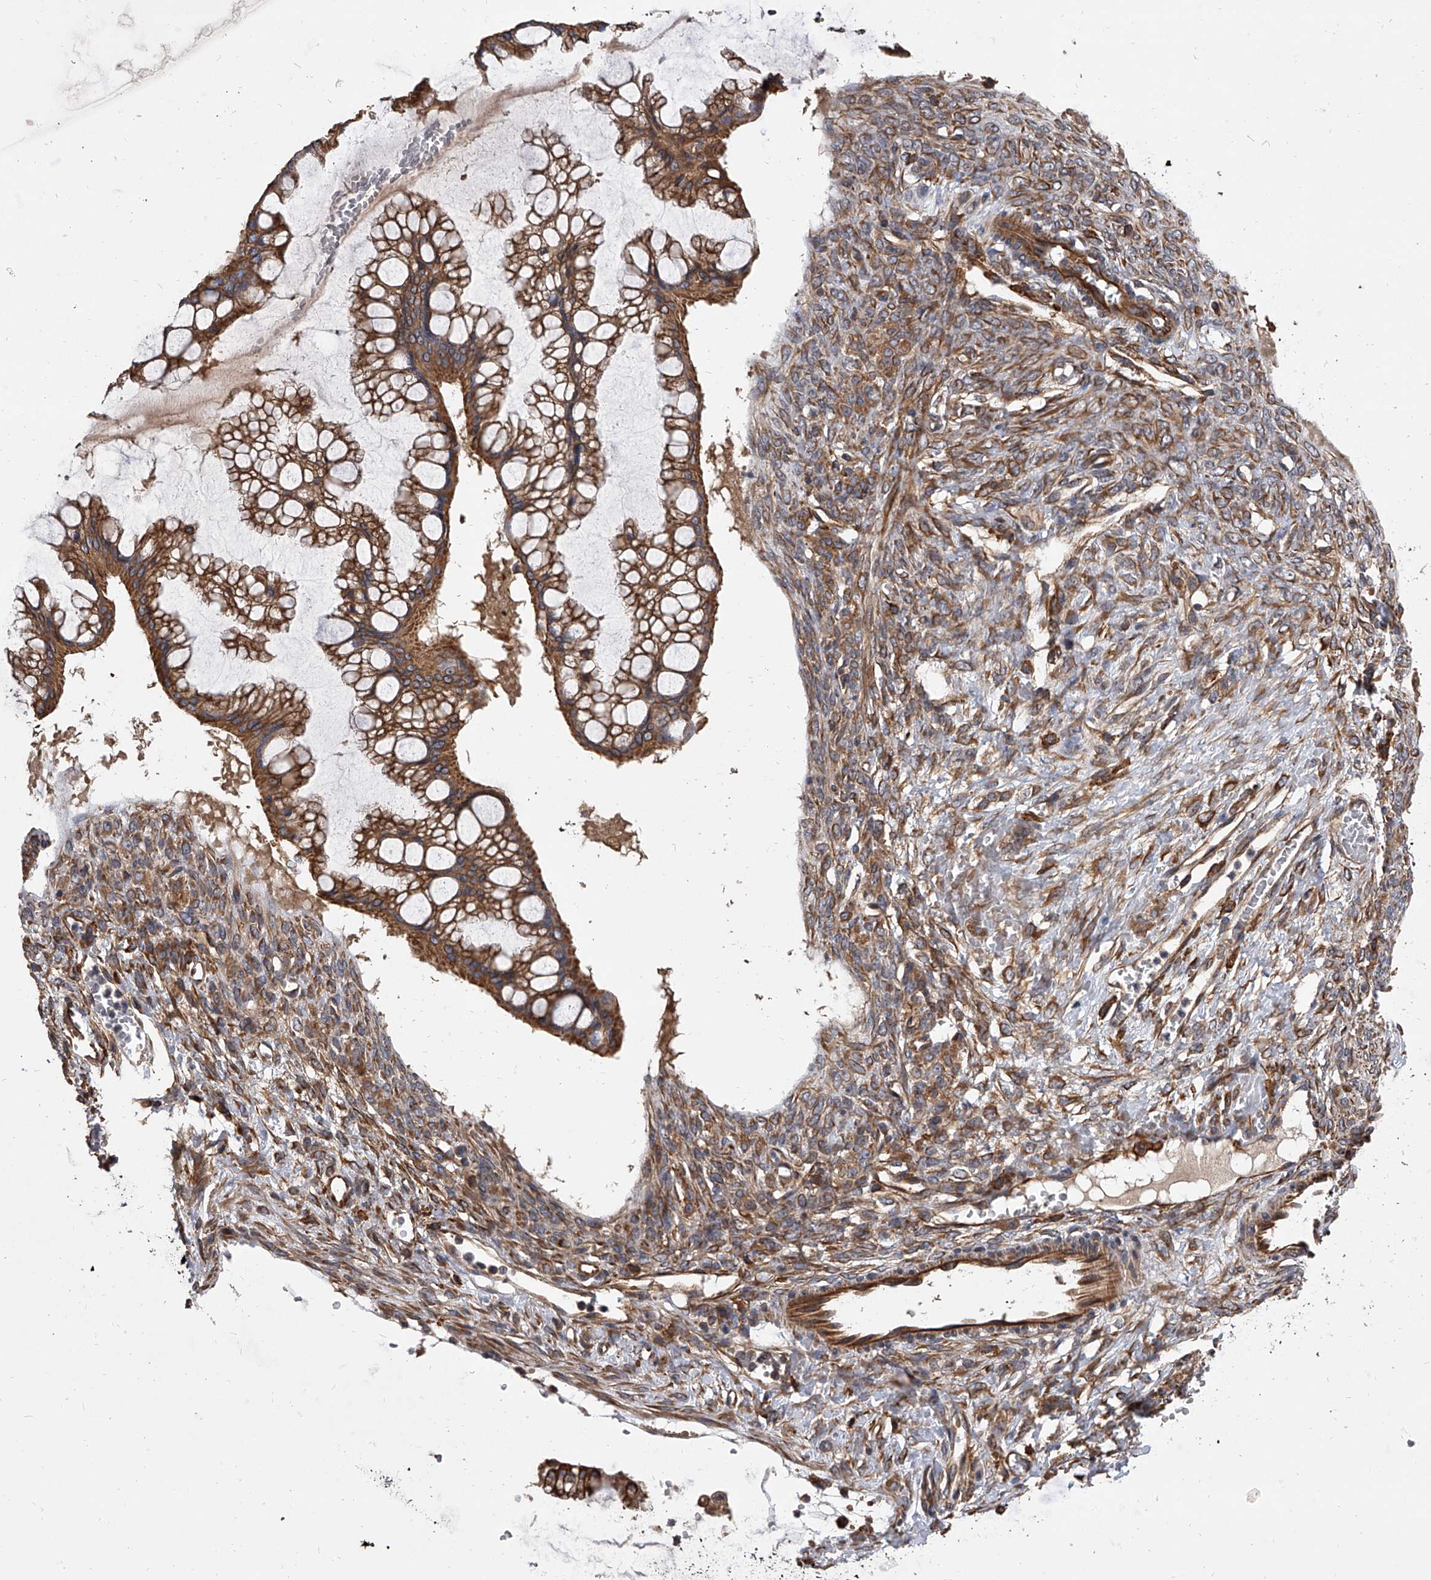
{"staining": {"intensity": "weak", "quantity": ">75%", "location": "cytoplasmic/membranous"}, "tissue": "ovarian cancer", "cell_type": "Tumor cells", "image_type": "cancer", "snomed": [{"axis": "morphology", "description": "Cystadenocarcinoma, mucinous, NOS"}, {"axis": "topography", "description": "Ovary"}], "caption": "IHC histopathology image of neoplastic tissue: ovarian cancer (mucinous cystadenocarcinoma) stained using immunohistochemistry shows low levels of weak protein expression localized specifically in the cytoplasmic/membranous of tumor cells, appearing as a cytoplasmic/membranous brown color.", "gene": "EXOC4", "patient": {"sex": "female", "age": 73}}